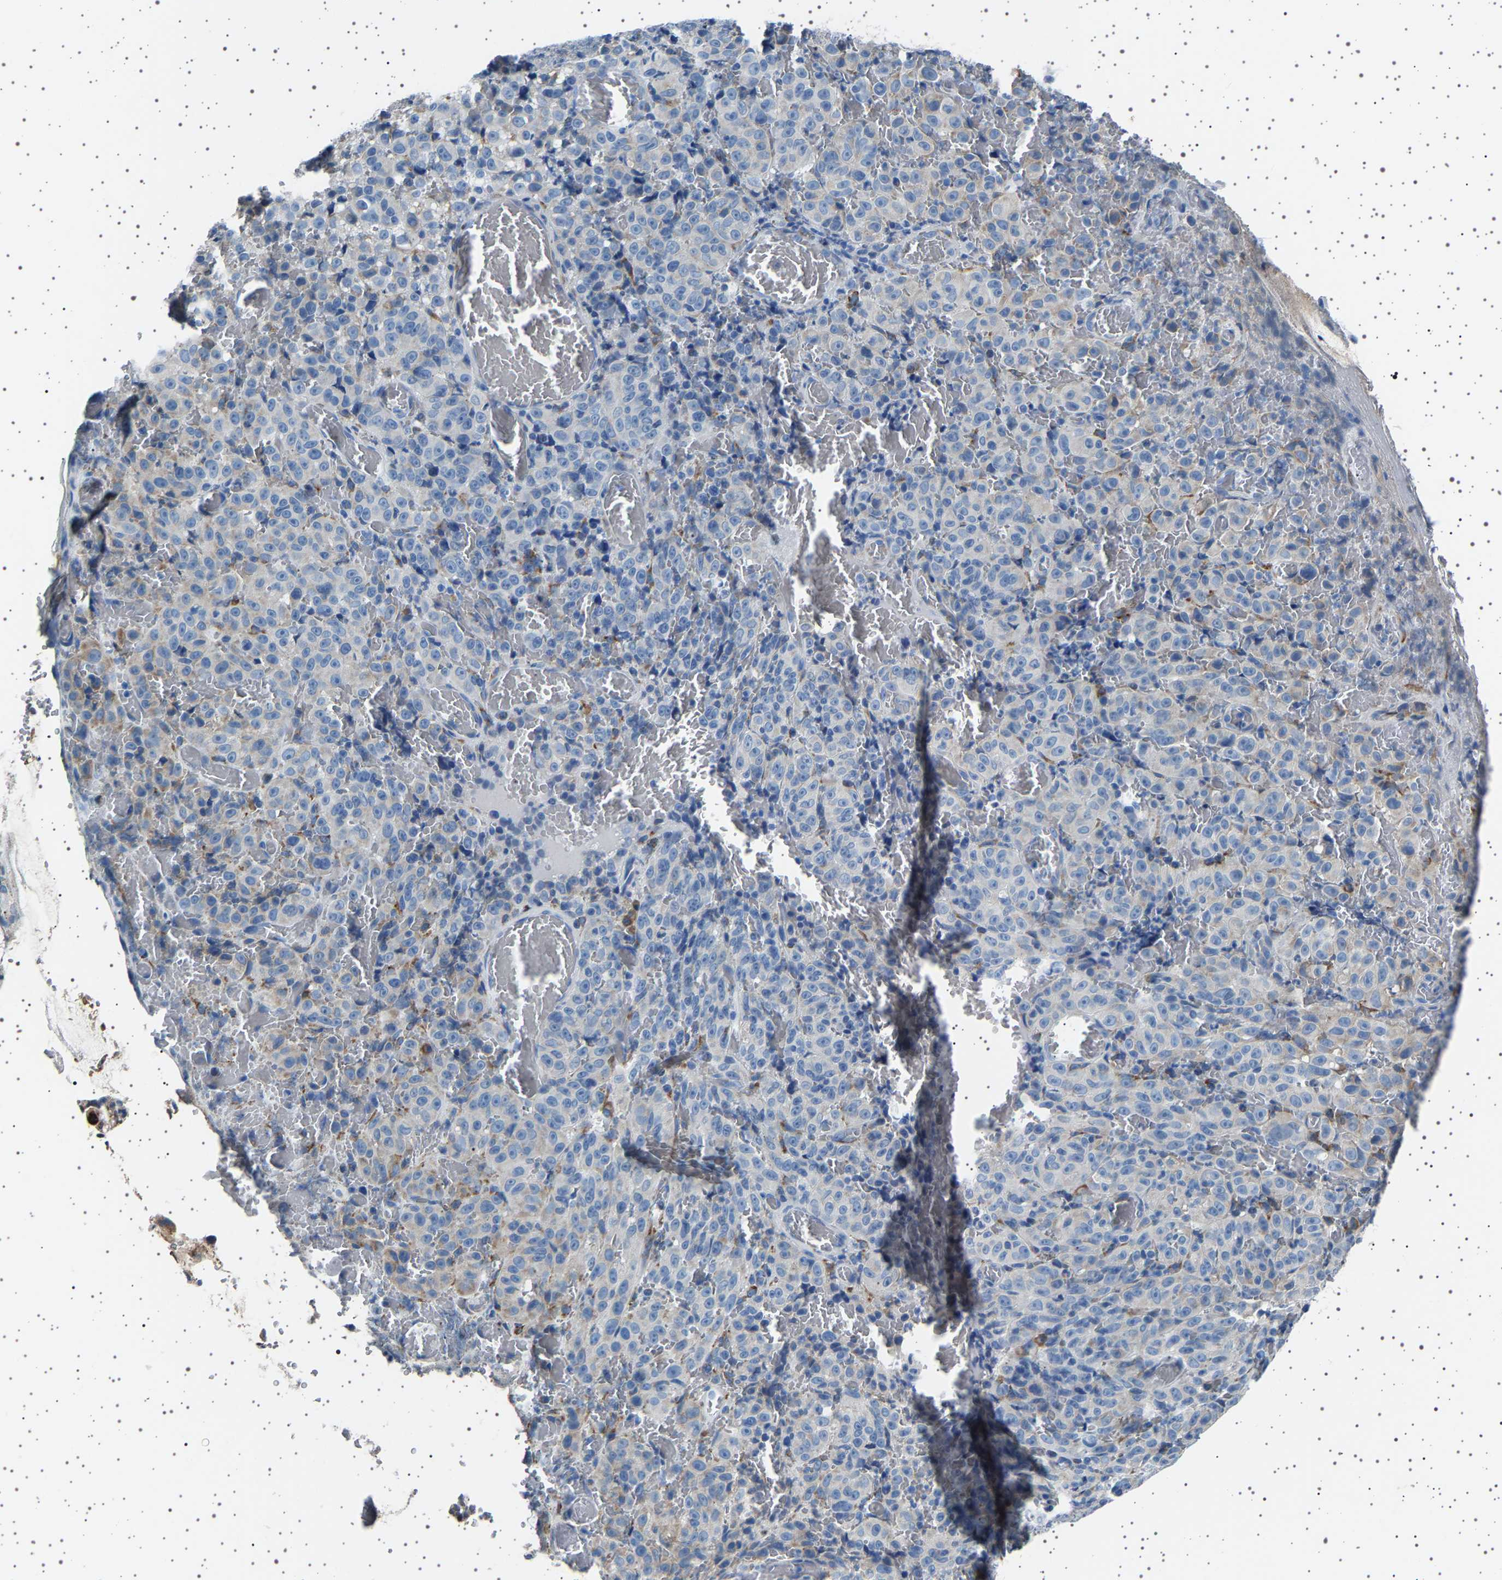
{"staining": {"intensity": "negative", "quantity": "none", "location": "none"}, "tissue": "melanoma", "cell_type": "Tumor cells", "image_type": "cancer", "snomed": [{"axis": "morphology", "description": "Malignant melanoma, NOS"}, {"axis": "topography", "description": "Rectum"}], "caption": "A high-resolution micrograph shows IHC staining of malignant melanoma, which shows no significant staining in tumor cells.", "gene": "FTCD", "patient": {"sex": "female", "age": 81}}